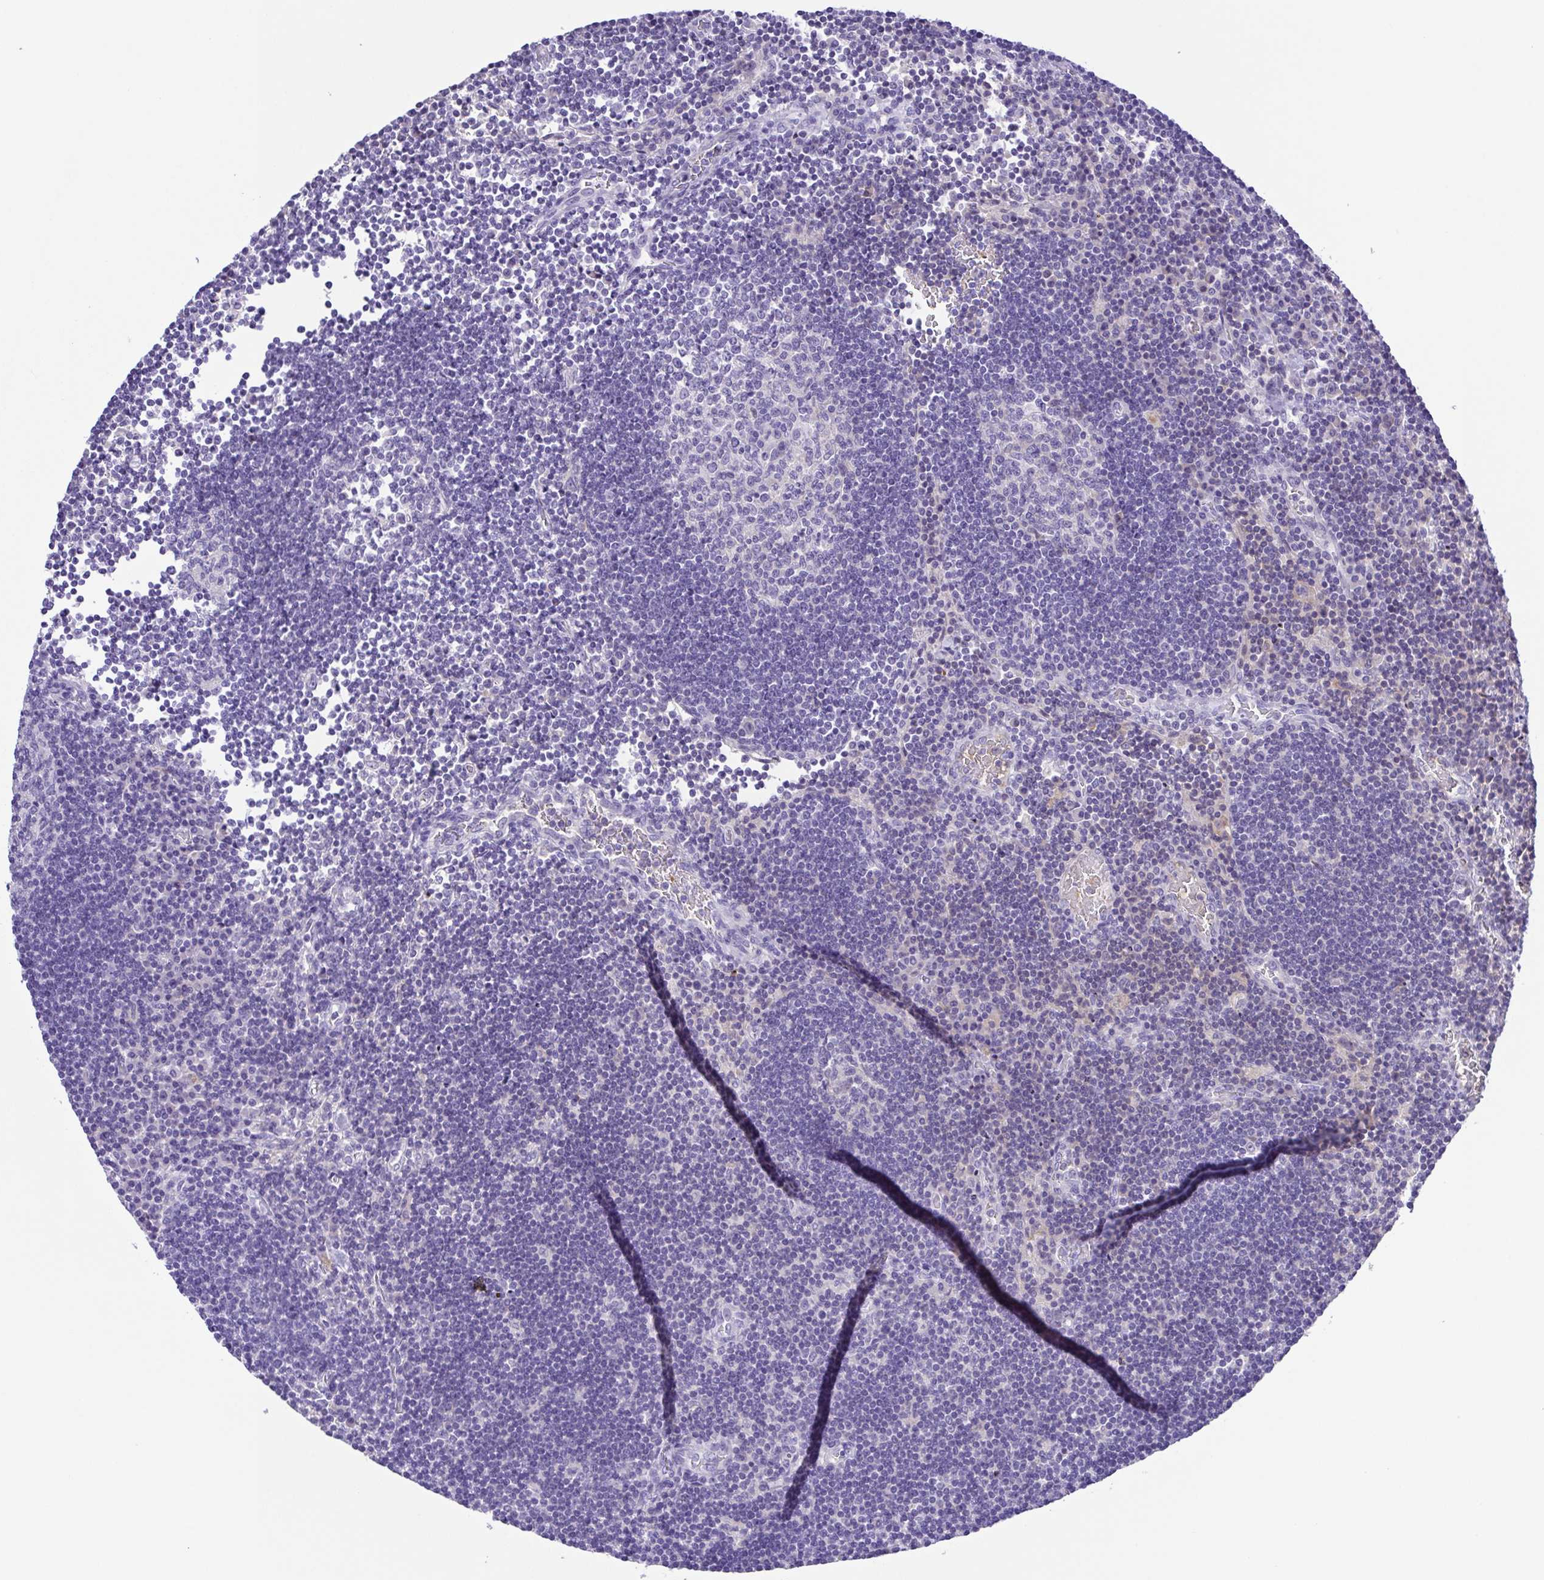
{"staining": {"intensity": "negative", "quantity": "none", "location": "none"}, "tissue": "lymph node", "cell_type": "Germinal center cells", "image_type": "normal", "snomed": [{"axis": "morphology", "description": "Normal tissue, NOS"}, {"axis": "topography", "description": "Lymph node"}], "caption": "The immunohistochemistry histopathology image has no significant expression in germinal center cells of lymph node. (DAB immunohistochemistry visualized using brightfield microscopy, high magnification).", "gene": "IGFL1", "patient": {"sex": "male", "age": 67}}